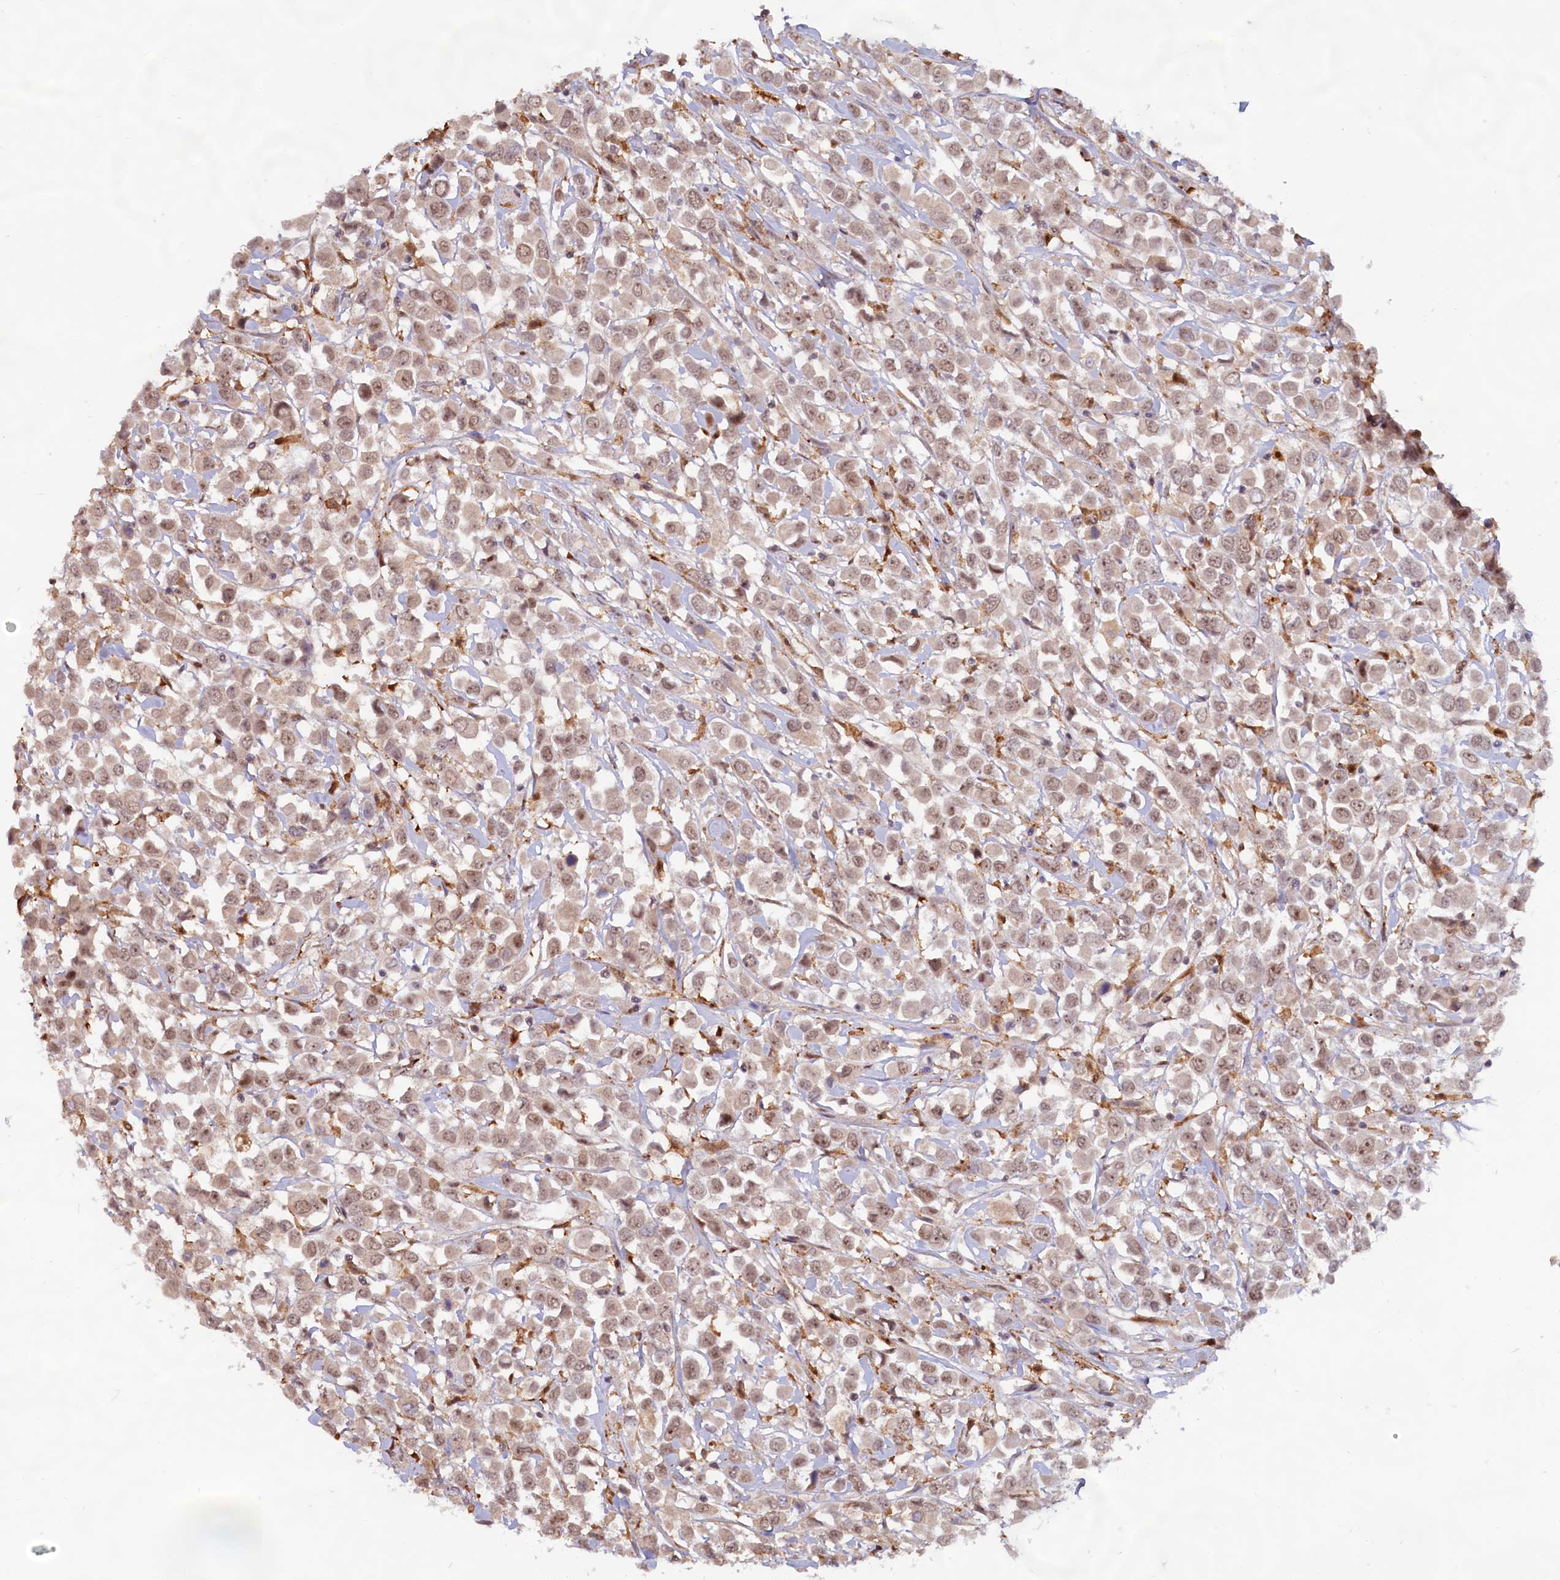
{"staining": {"intensity": "moderate", "quantity": ">75%", "location": "nuclear"}, "tissue": "breast cancer", "cell_type": "Tumor cells", "image_type": "cancer", "snomed": [{"axis": "morphology", "description": "Duct carcinoma"}, {"axis": "topography", "description": "Breast"}], "caption": "Invasive ductal carcinoma (breast) tissue shows moderate nuclear positivity in about >75% of tumor cells, visualized by immunohistochemistry.", "gene": "C1D", "patient": {"sex": "female", "age": 61}}